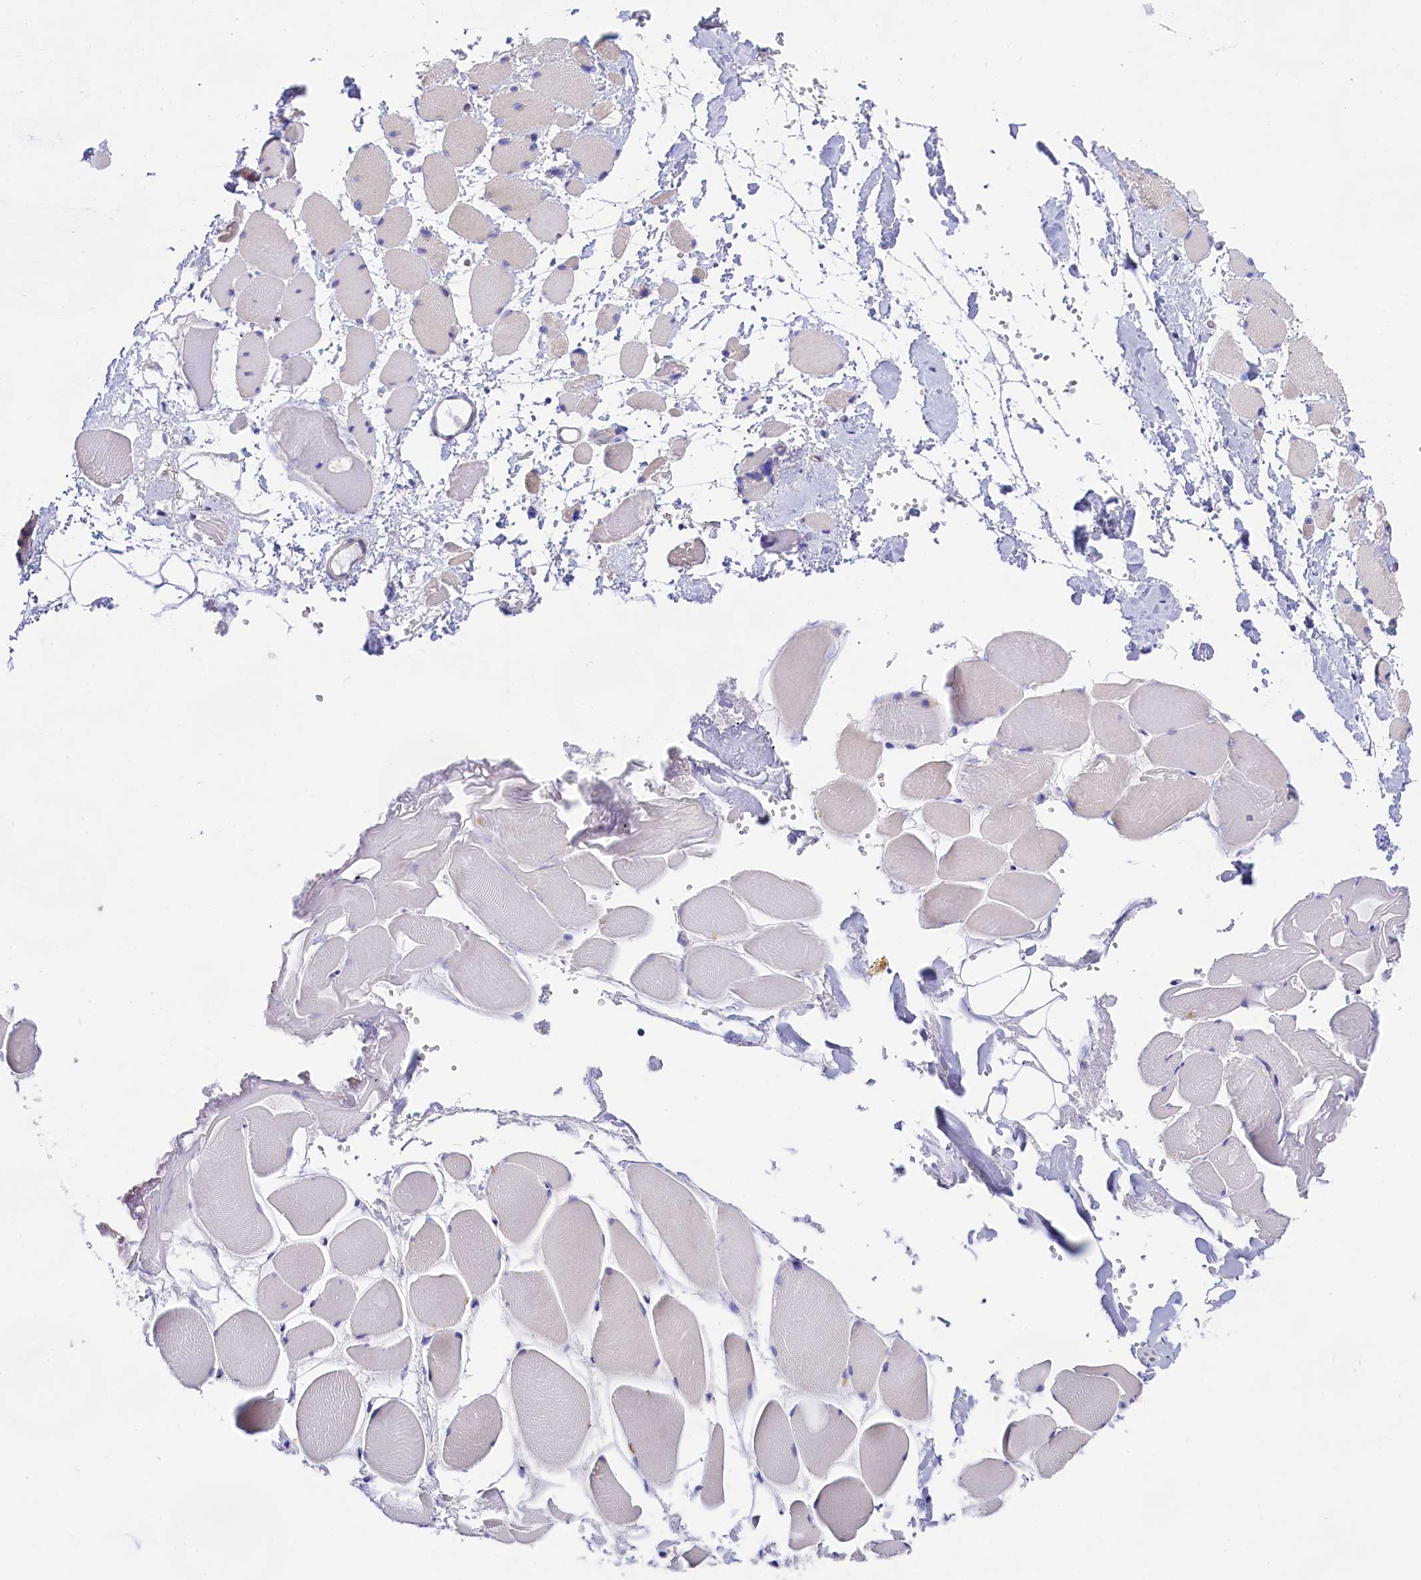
{"staining": {"intensity": "weak", "quantity": "<25%", "location": "cytoplasmic/membranous"}, "tissue": "skeletal muscle", "cell_type": "Myocytes", "image_type": "normal", "snomed": [{"axis": "morphology", "description": "Normal tissue, NOS"}, {"axis": "morphology", "description": "Basal cell carcinoma"}, {"axis": "topography", "description": "Skeletal muscle"}], "caption": "A high-resolution image shows immunohistochemistry staining of normal skeletal muscle, which displays no significant expression in myocytes. (DAB immunohistochemistry visualized using brightfield microscopy, high magnification).", "gene": "PPP1R13L", "patient": {"sex": "female", "age": 64}}